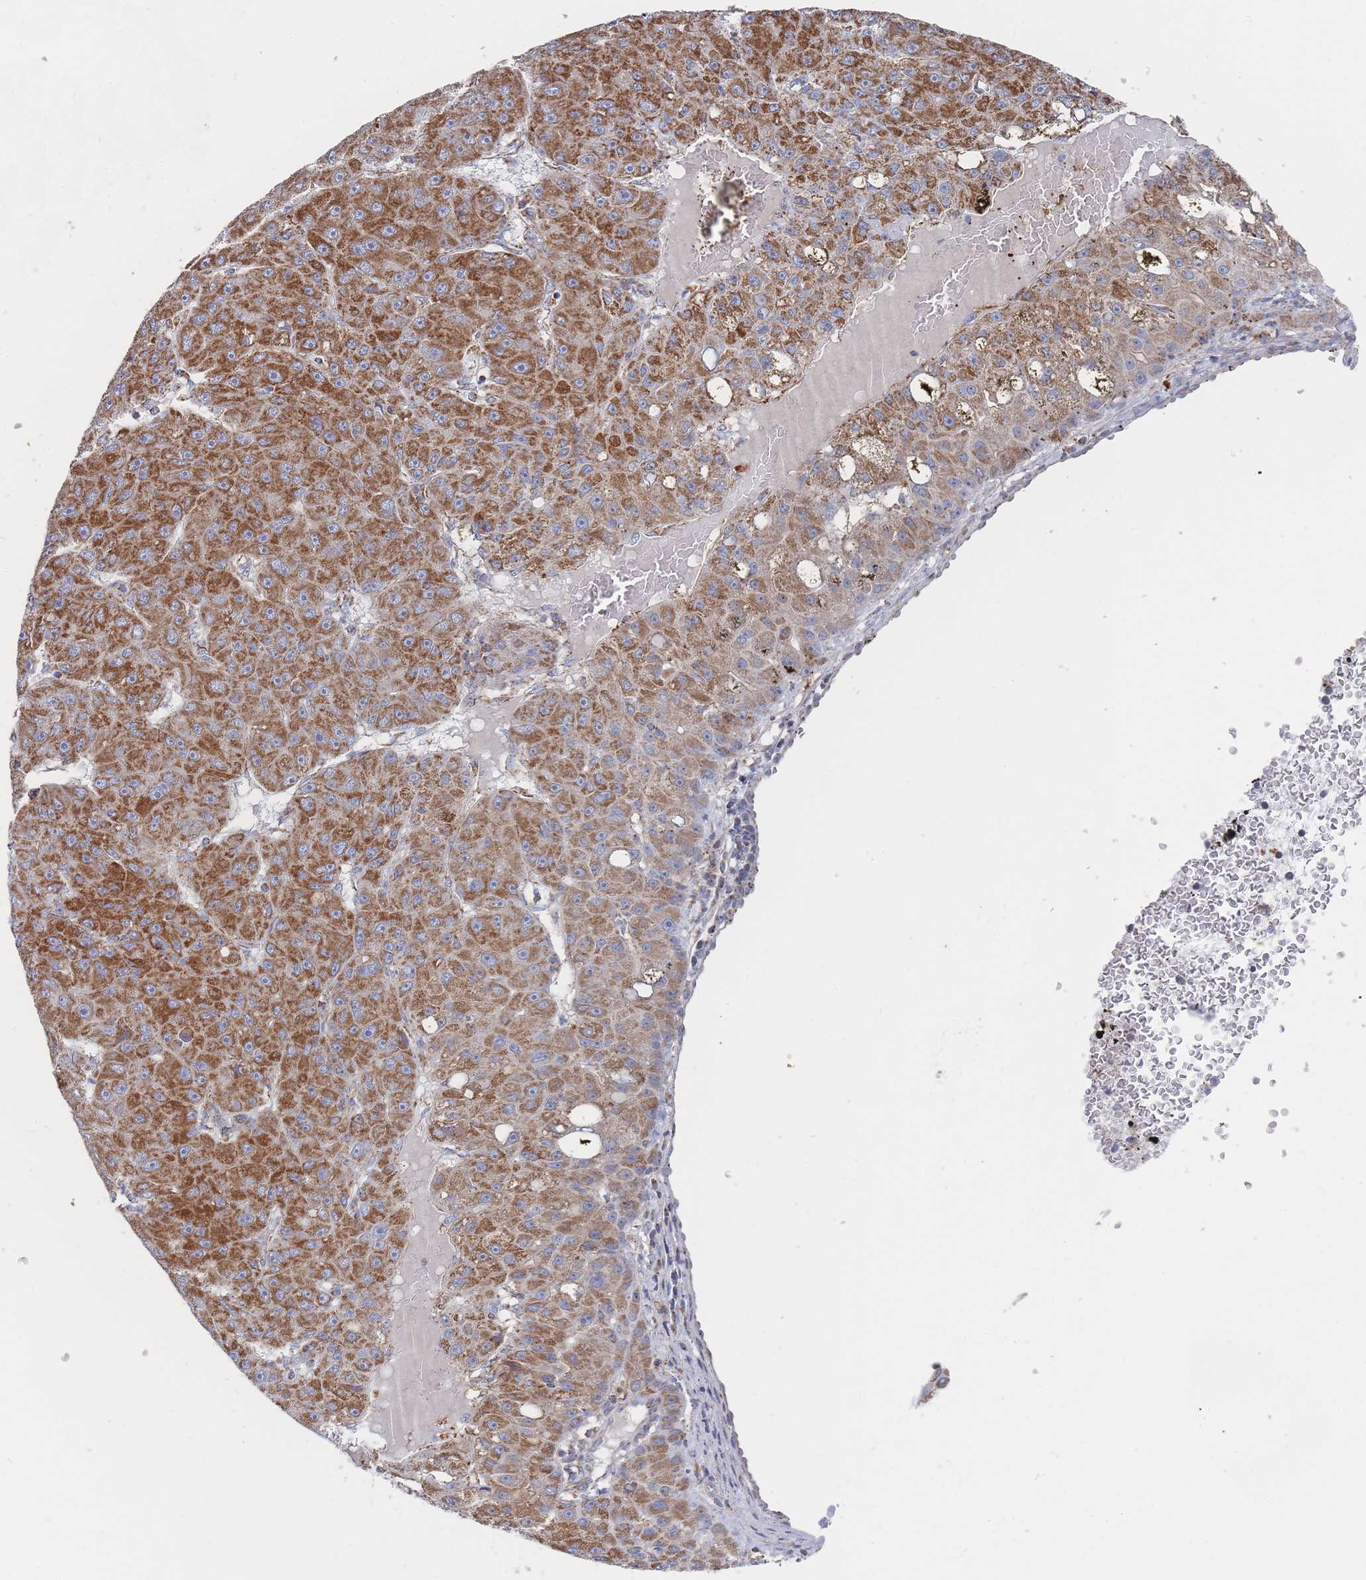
{"staining": {"intensity": "strong", "quantity": "25%-75%", "location": "cytoplasmic/membranous"}, "tissue": "liver cancer", "cell_type": "Tumor cells", "image_type": "cancer", "snomed": [{"axis": "morphology", "description": "Carcinoma, Hepatocellular, NOS"}, {"axis": "topography", "description": "Liver"}], "caption": "DAB immunohistochemical staining of liver hepatocellular carcinoma exhibits strong cytoplasmic/membranous protein positivity in about 25%-75% of tumor cells.", "gene": "IKZF4", "patient": {"sex": "male", "age": 67}}